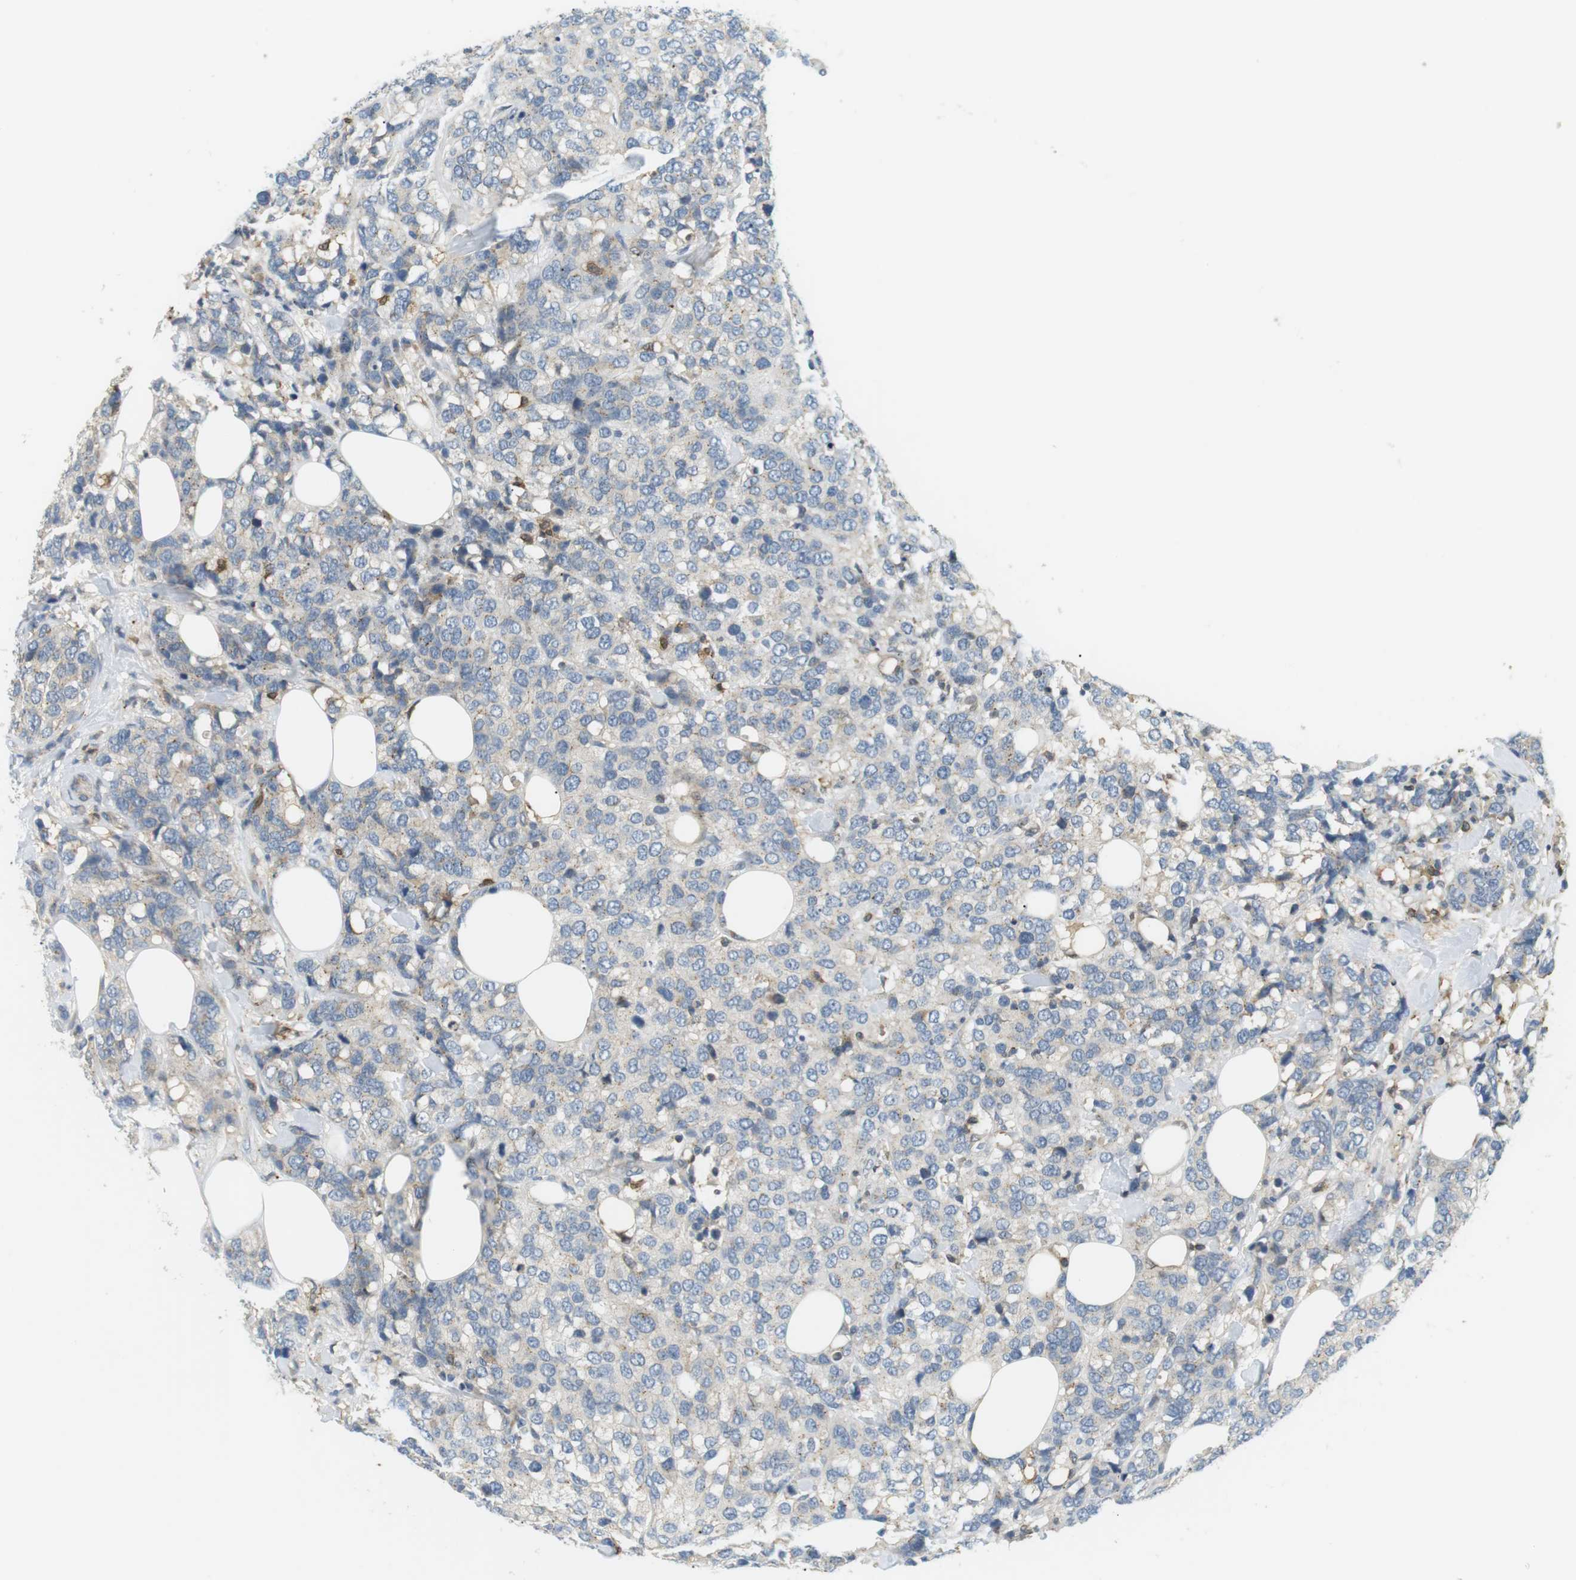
{"staining": {"intensity": "negative", "quantity": "none", "location": "none"}, "tissue": "breast cancer", "cell_type": "Tumor cells", "image_type": "cancer", "snomed": [{"axis": "morphology", "description": "Lobular carcinoma"}, {"axis": "topography", "description": "Breast"}], "caption": "This is a image of immunohistochemistry staining of breast cancer (lobular carcinoma), which shows no positivity in tumor cells. (DAB immunohistochemistry (IHC) with hematoxylin counter stain).", "gene": "P2RY1", "patient": {"sex": "female", "age": 59}}